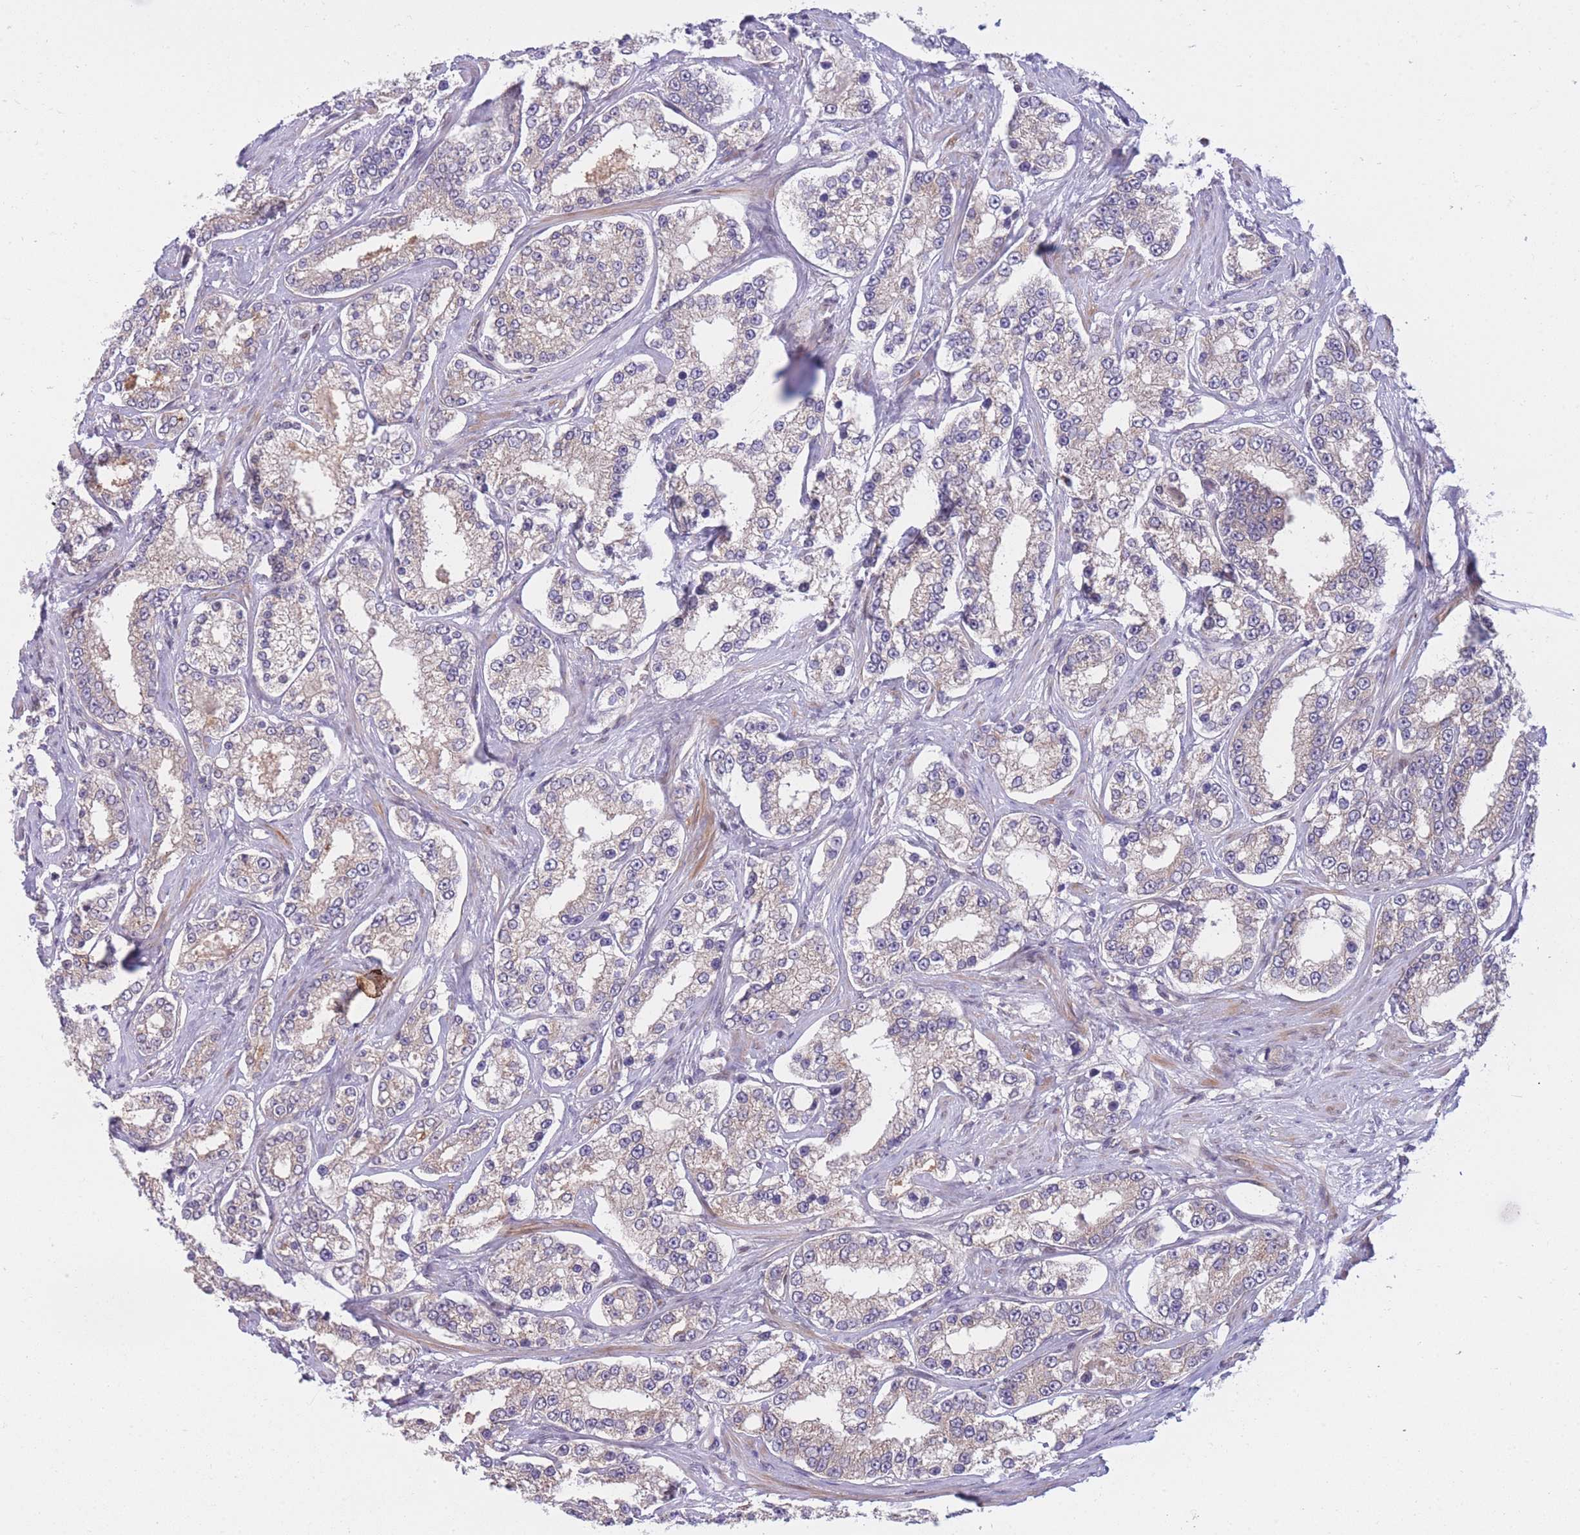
{"staining": {"intensity": "negative", "quantity": "none", "location": "none"}, "tissue": "prostate cancer", "cell_type": "Tumor cells", "image_type": "cancer", "snomed": [{"axis": "morphology", "description": "Normal tissue, NOS"}, {"axis": "morphology", "description": "Adenocarcinoma, High grade"}, {"axis": "topography", "description": "Prostate"}], "caption": "Immunohistochemistry photomicrograph of neoplastic tissue: prostate cancer stained with DAB (3,3'-diaminobenzidine) shows no significant protein staining in tumor cells.", "gene": "CDC25B", "patient": {"sex": "male", "age": 83}}